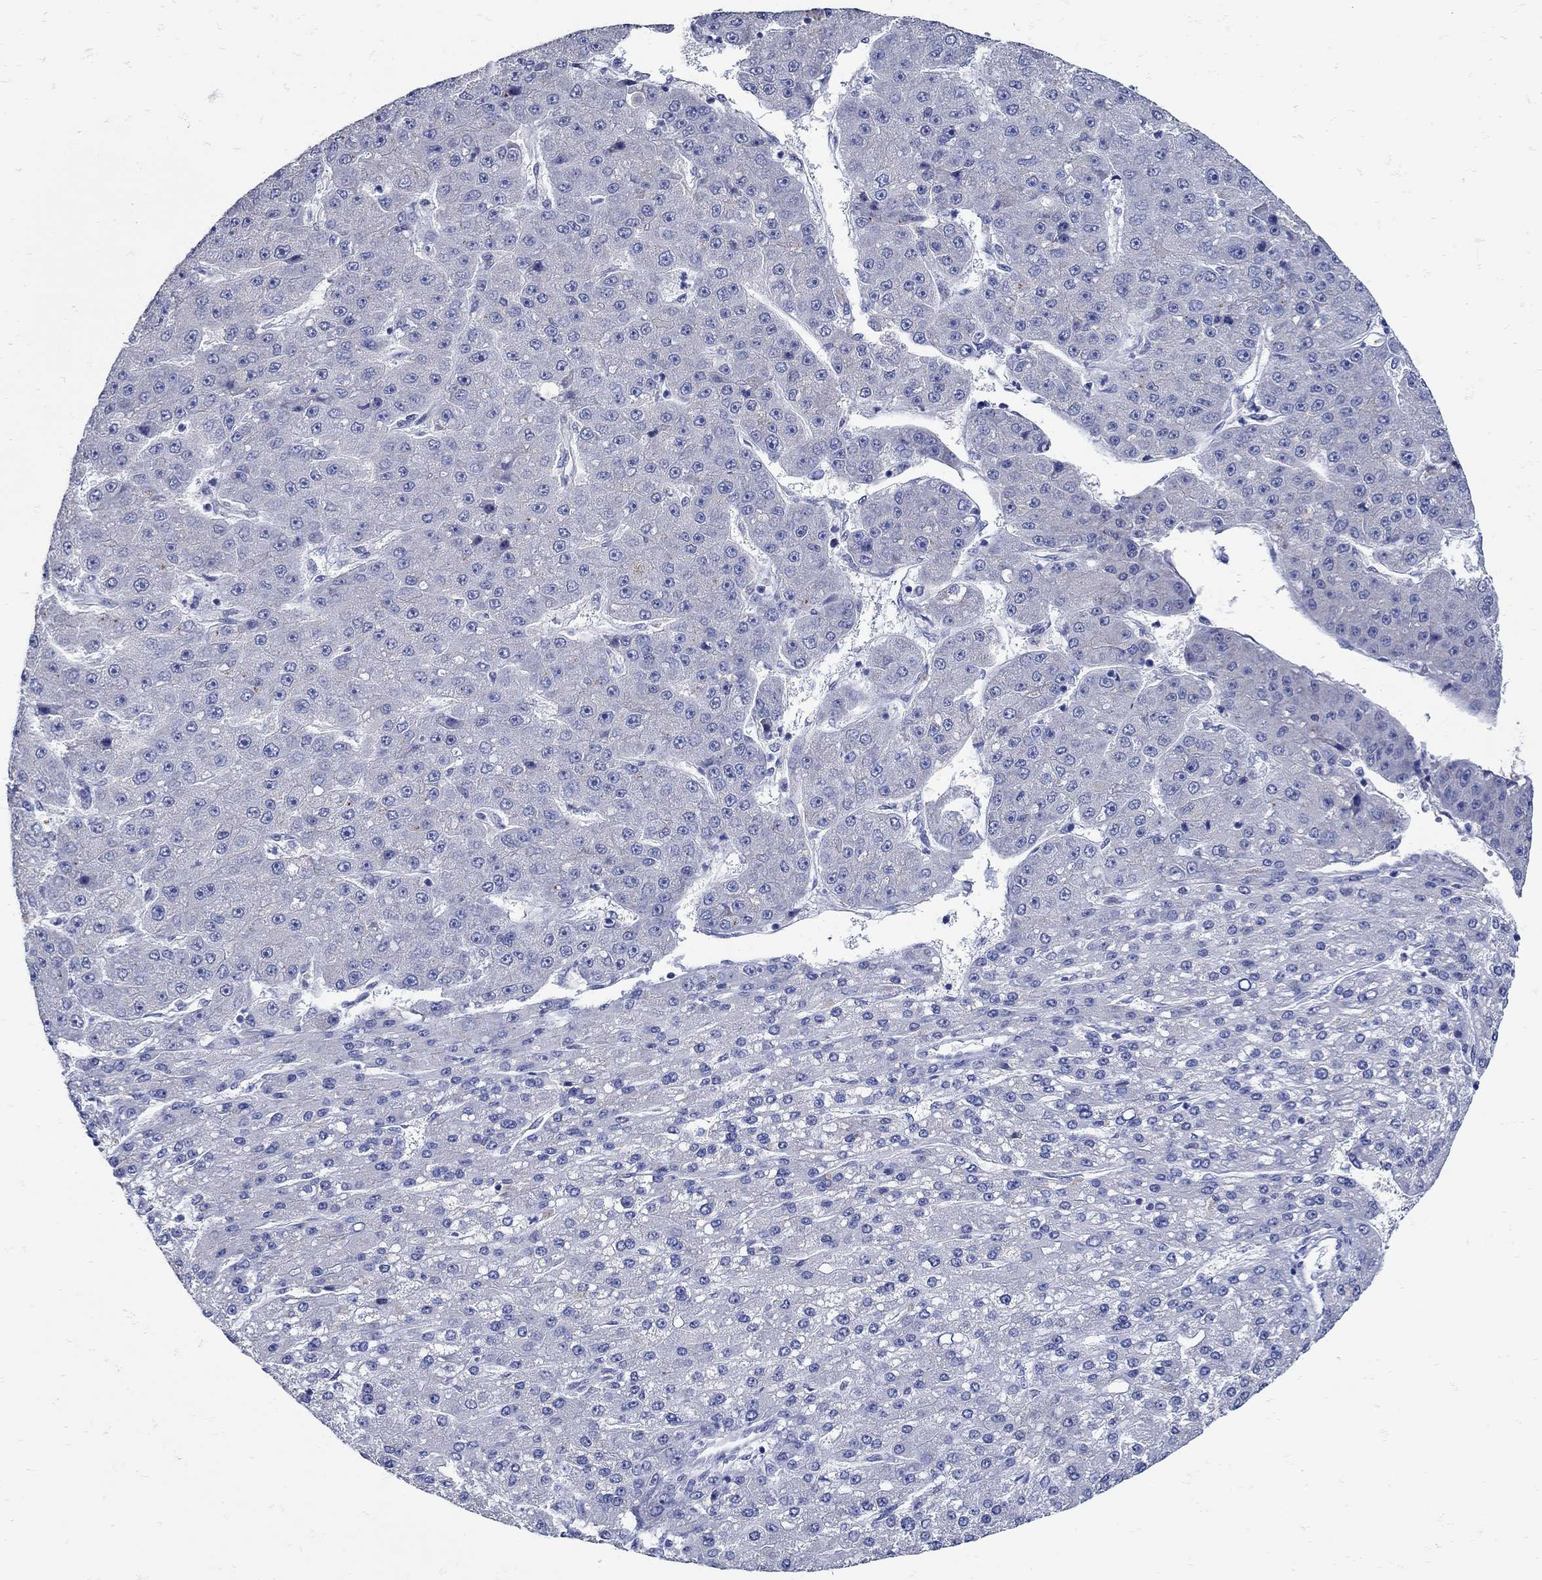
{"staining": {"intensity": "negative", "quantity": "none", "location": "none"}, "tissue": "liver cancer", "cell_type": "Tumor cells", "image_type": "cancer", "snomed": [{"axis": "morphology", "description": "Carcinoma, Hepatocellular, NOS"}, {"axis": "topography", "description": "Liver"}], "caption": "DAB immunohistochemical staining of human liver cancer (hepatocellular carcinoma) reveals no significant staining in tumor cells.", "gene": "KCNN3", "patient": {"sex": "male", "age": 67}}